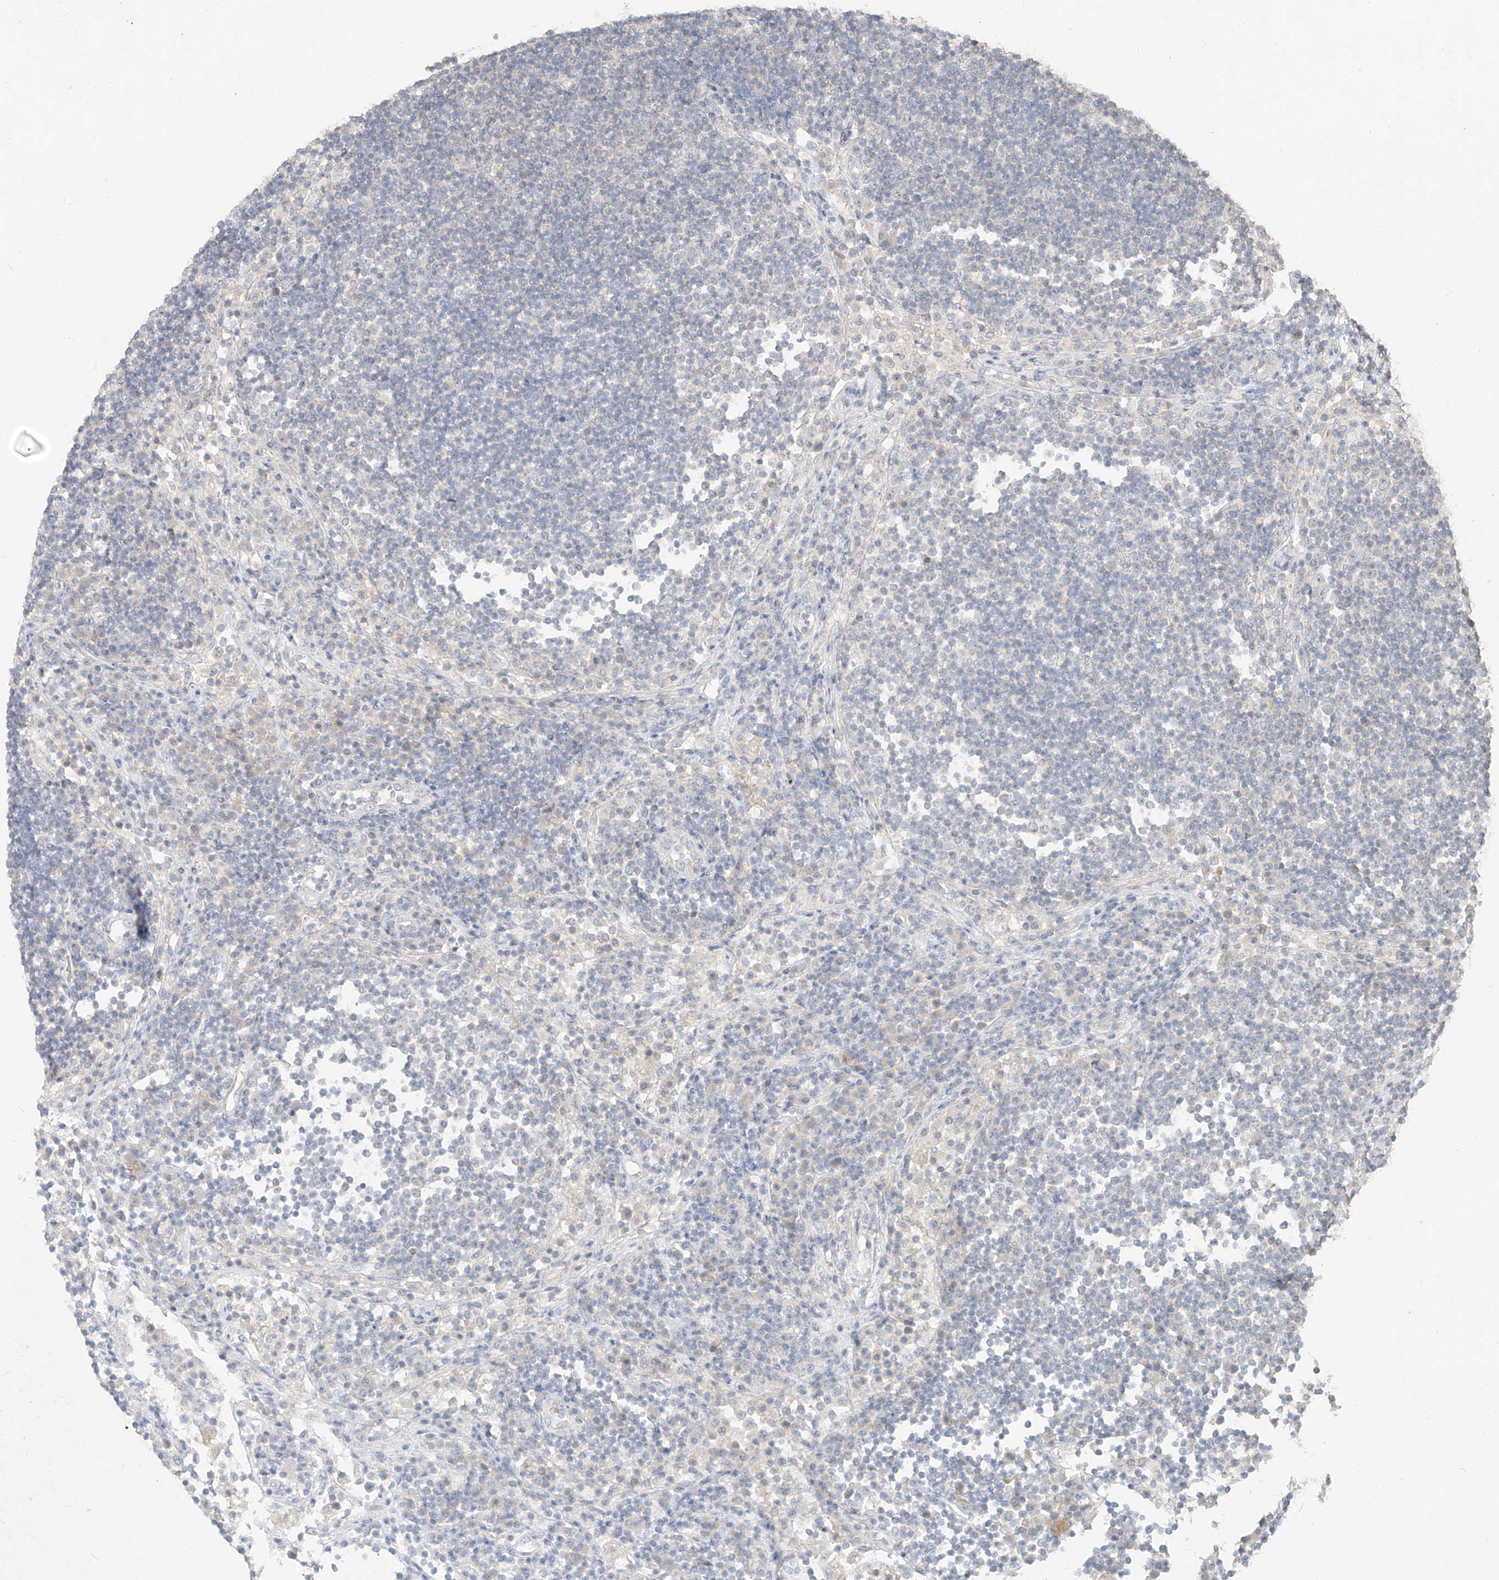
{"staining": {"intensity": "negative", "quantity": "none", "location": "none"}, "tissue": "lymph node", "cell_type": "Germinal center cells", "image_type": "normal", "snomed": [{"axis": "morphology", "description": "Normal tissue, NOS"}, {"axis": "topography", "description": "Lymph node"}], "caption": "The histopathology image reveals no staining of germinal center cells in unremarkable lymph node.", "gene": "ZZEF1", "patient": {"sex": "female", "age": 53}}